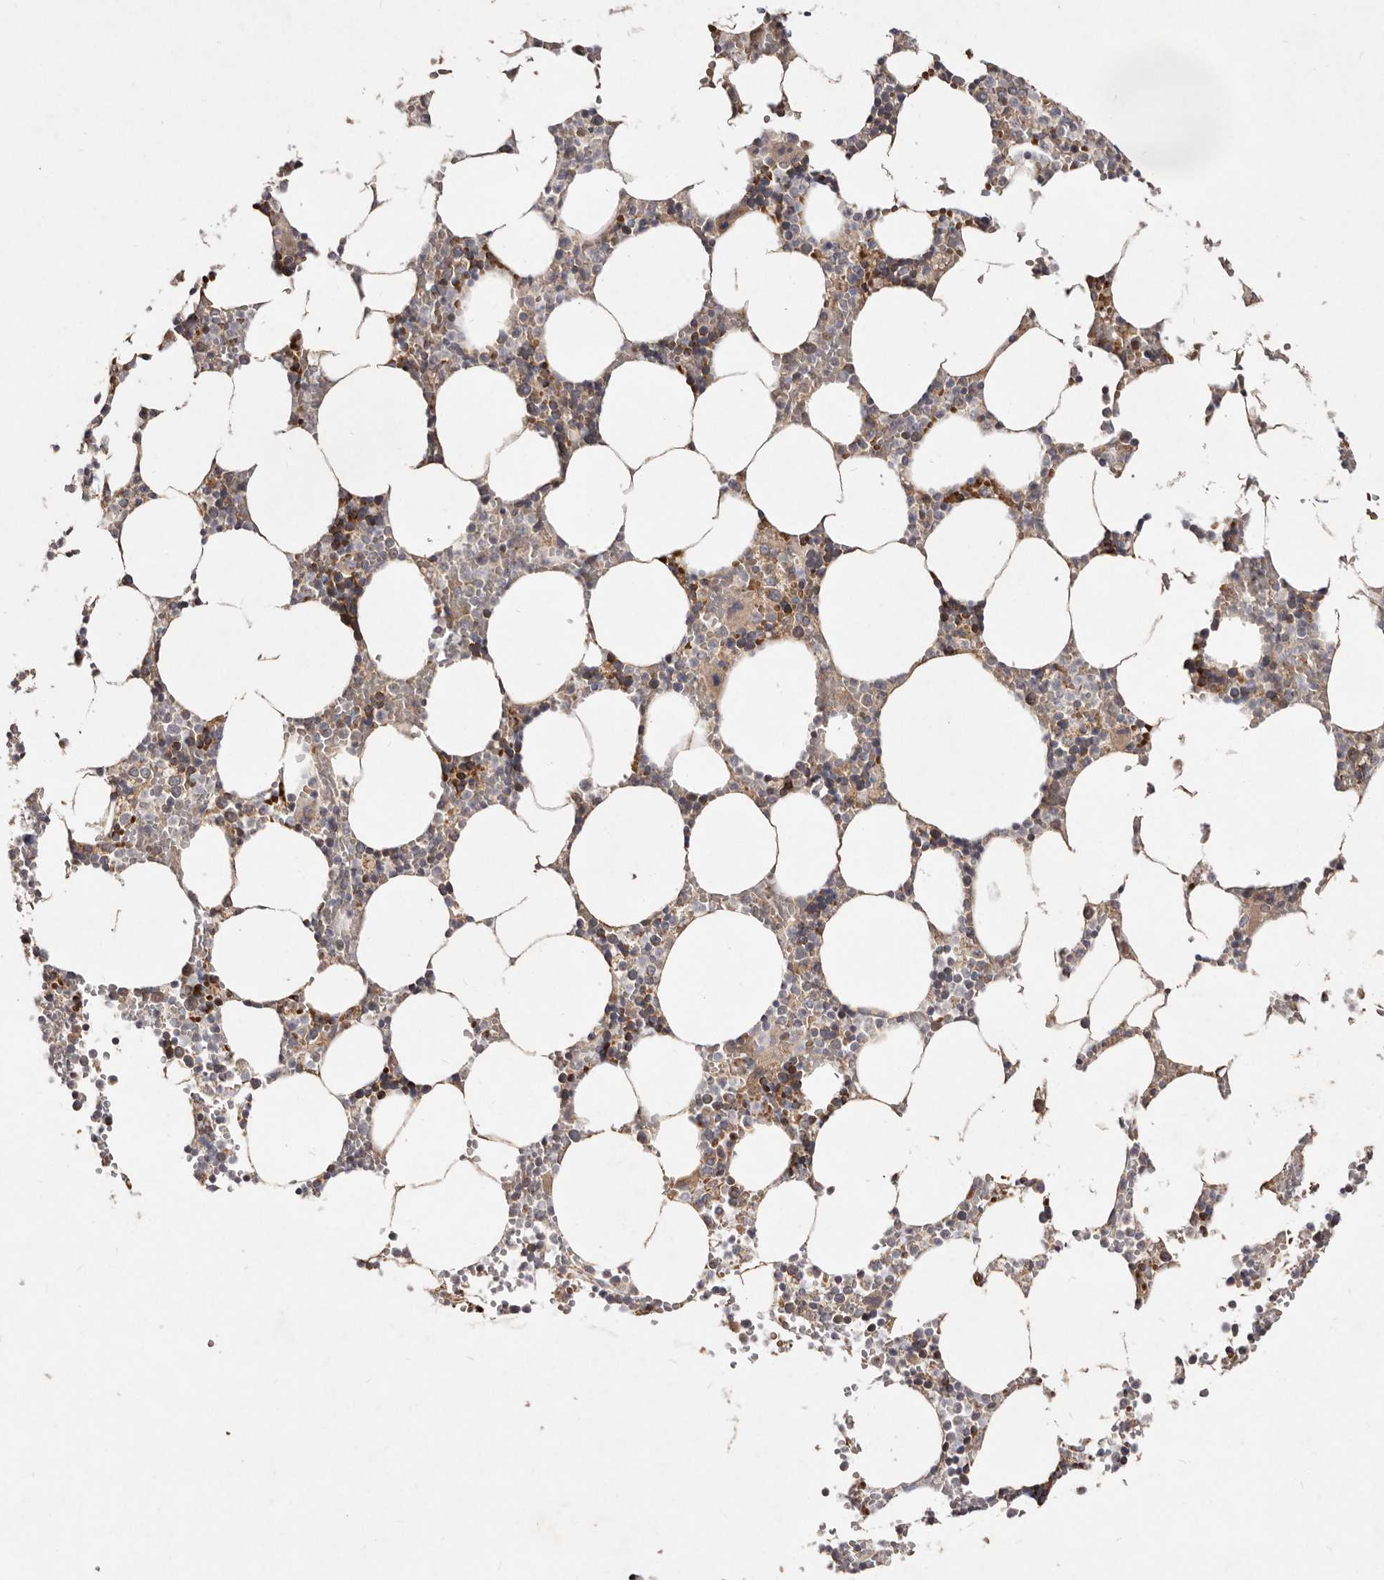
{"staining": {"intensity": "moderate", "quantity": "<25%", "location": "cytoplasmic/membranous"}, "tissue": "bone marrow", "cell_type": "Hematopoietic cells", "image_type": "normal", "snomed": [{"axis": "morphology", "description": "Normal tissue, NOS"}, {"axis": "topography", "description": "Bone marrow"}], "caption": "IHC (DAB (3,3'-diaminobenzidine)) staining of normal bone marrow exhibits moderate cytoplasmic/membranous protein expression in about <25% of hematopoietic cells. (Stains: DAB (3,3'-diaminobenzidine) in brown, nuclei in blue, Microscopy: brightfield microscopy at high magnification).", "gene": "SLC25A20", "patient": {"sex": "male", "age": 70}}